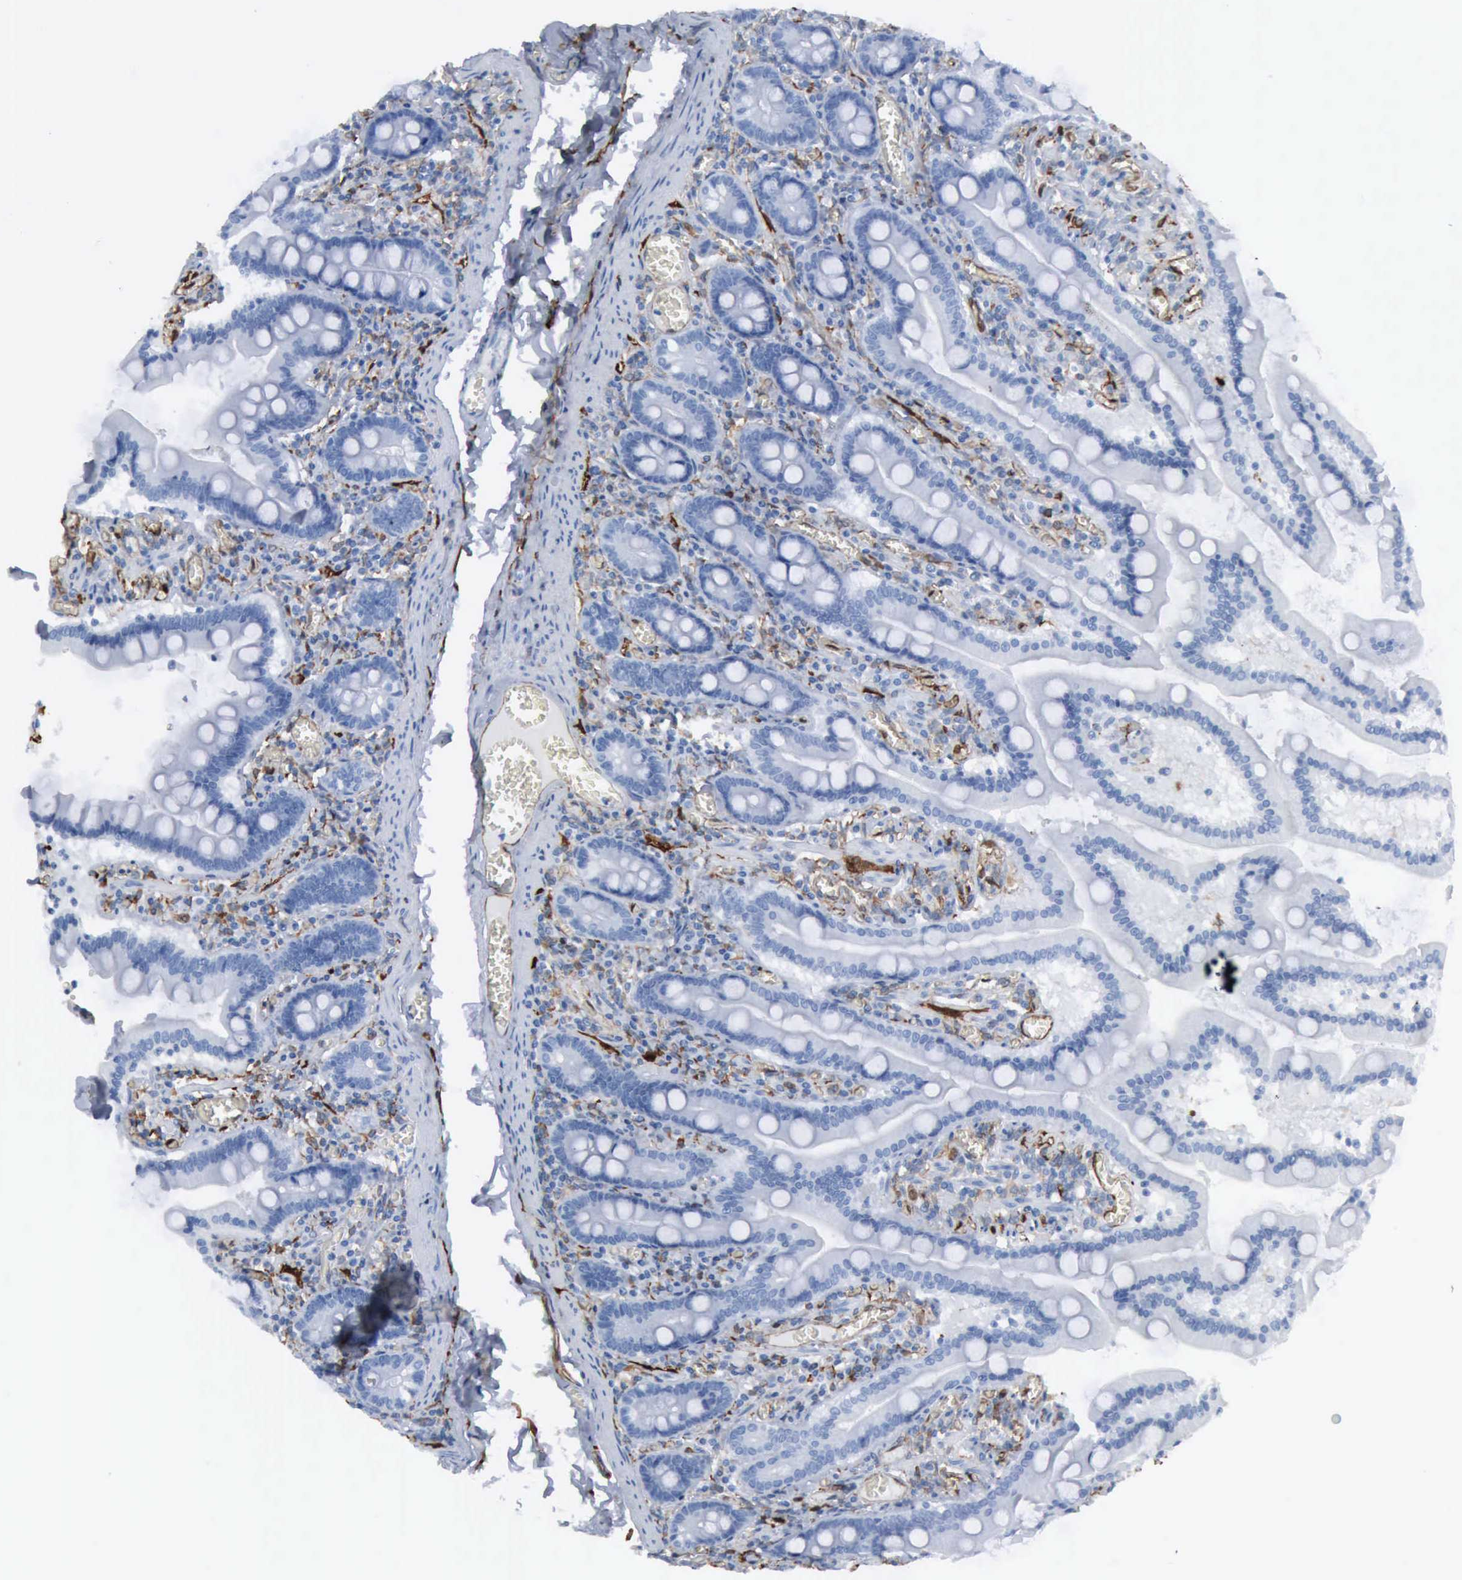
{"staining": {"intensity": "negative", "quantity": "none", "location": "none"}, "tissue": "small intestine", "cell_type": "Glandular cells", "image_type": "normal", "snomed": [{"axis": "morphology", "description": "Normal tissue, NOS"}, {"axis": "topography", "description": "Small intestine"}], "caption": "This is an immunohistochemistry histopathology image of benign small intestine. There is no expression in glandular cells.", "gene": "FSCN1", "patient": {"sex": "male", "age": 59}}